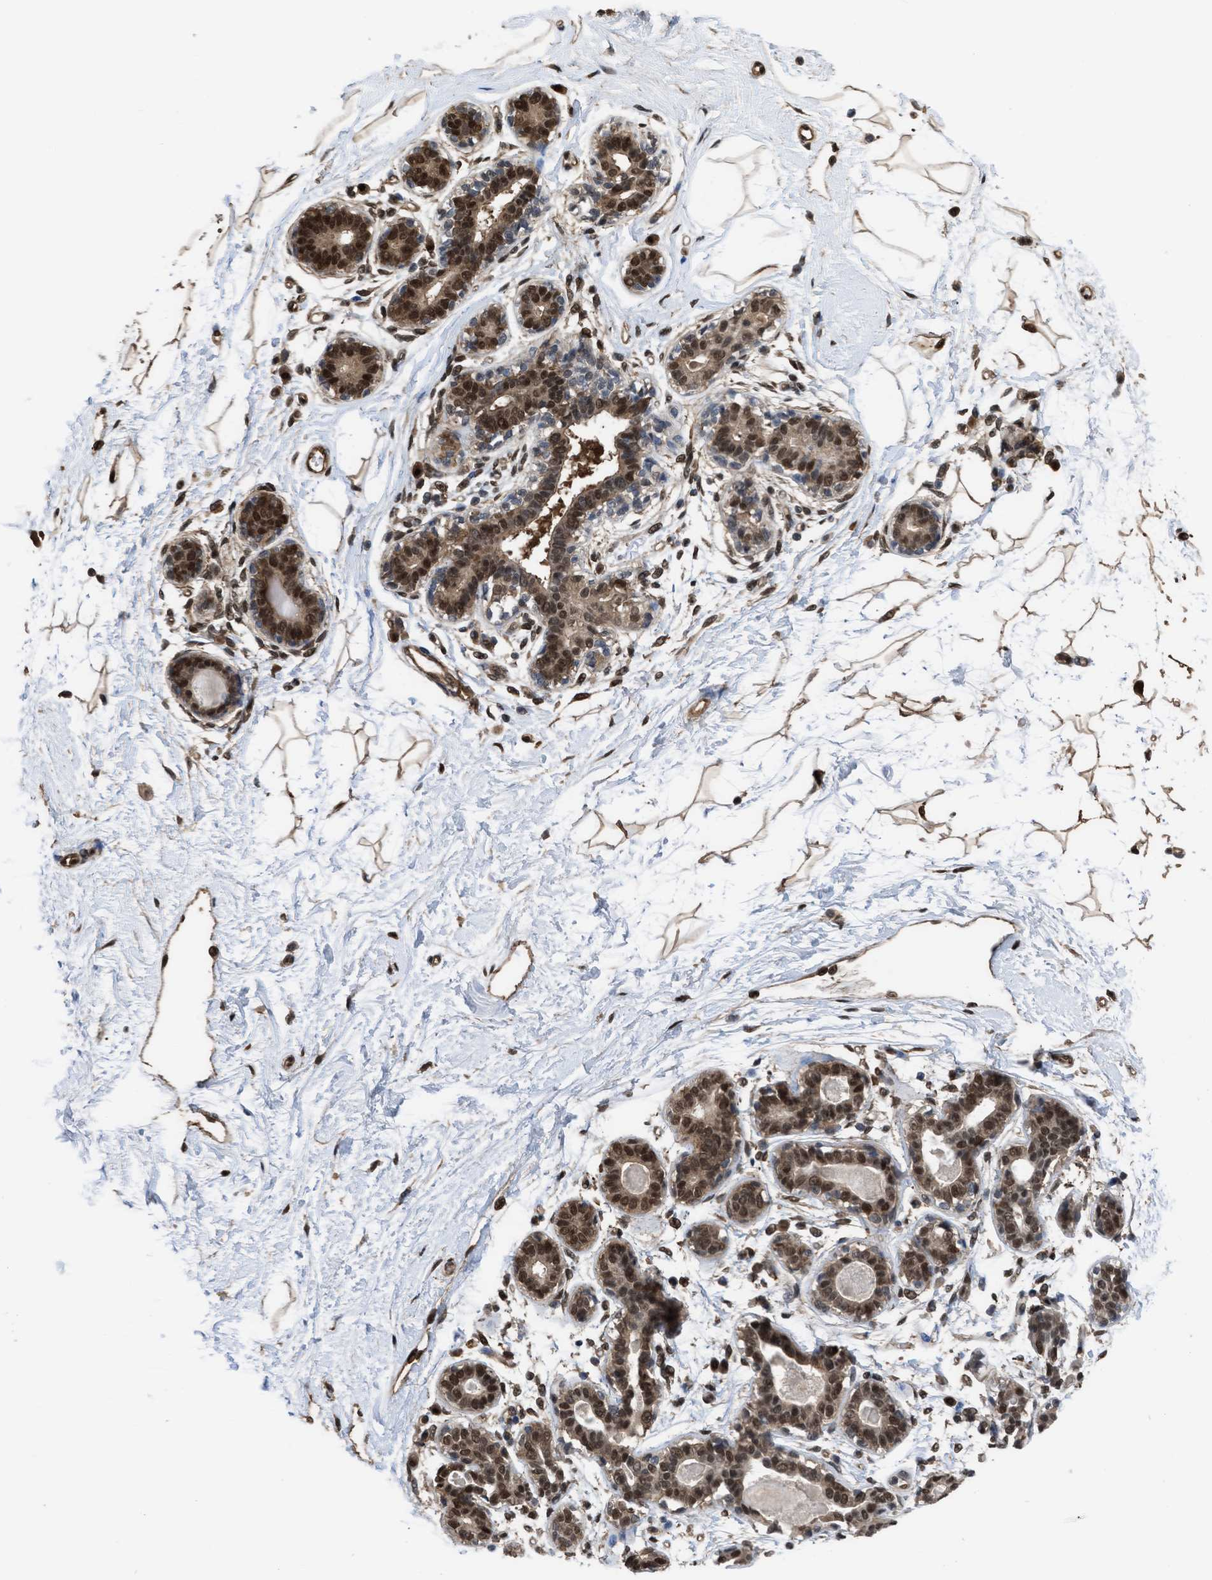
{"staining": {"intensity": "moderate", "quantity": ">75%", "location": "cytoplasmic/membranous,nuclear"}, "tissue": "breast", "cell_type": "Adipocytes", "image_type": "normal", "snomed": [{"axis": "morphology", "description": "Normal tissue, NOS"}, {"axis": "topography", "description": "Breast"}], "caption": "This image displays normal breast stained with IHC to label a protein in brown. The cytoplasmic/membranous,nuclear of adipocytes show moderate positivity for the protein. Nuclei are counter-stained blue.", "gene": "YWHAG", "patient": {"sex": "female", "age": 45}}